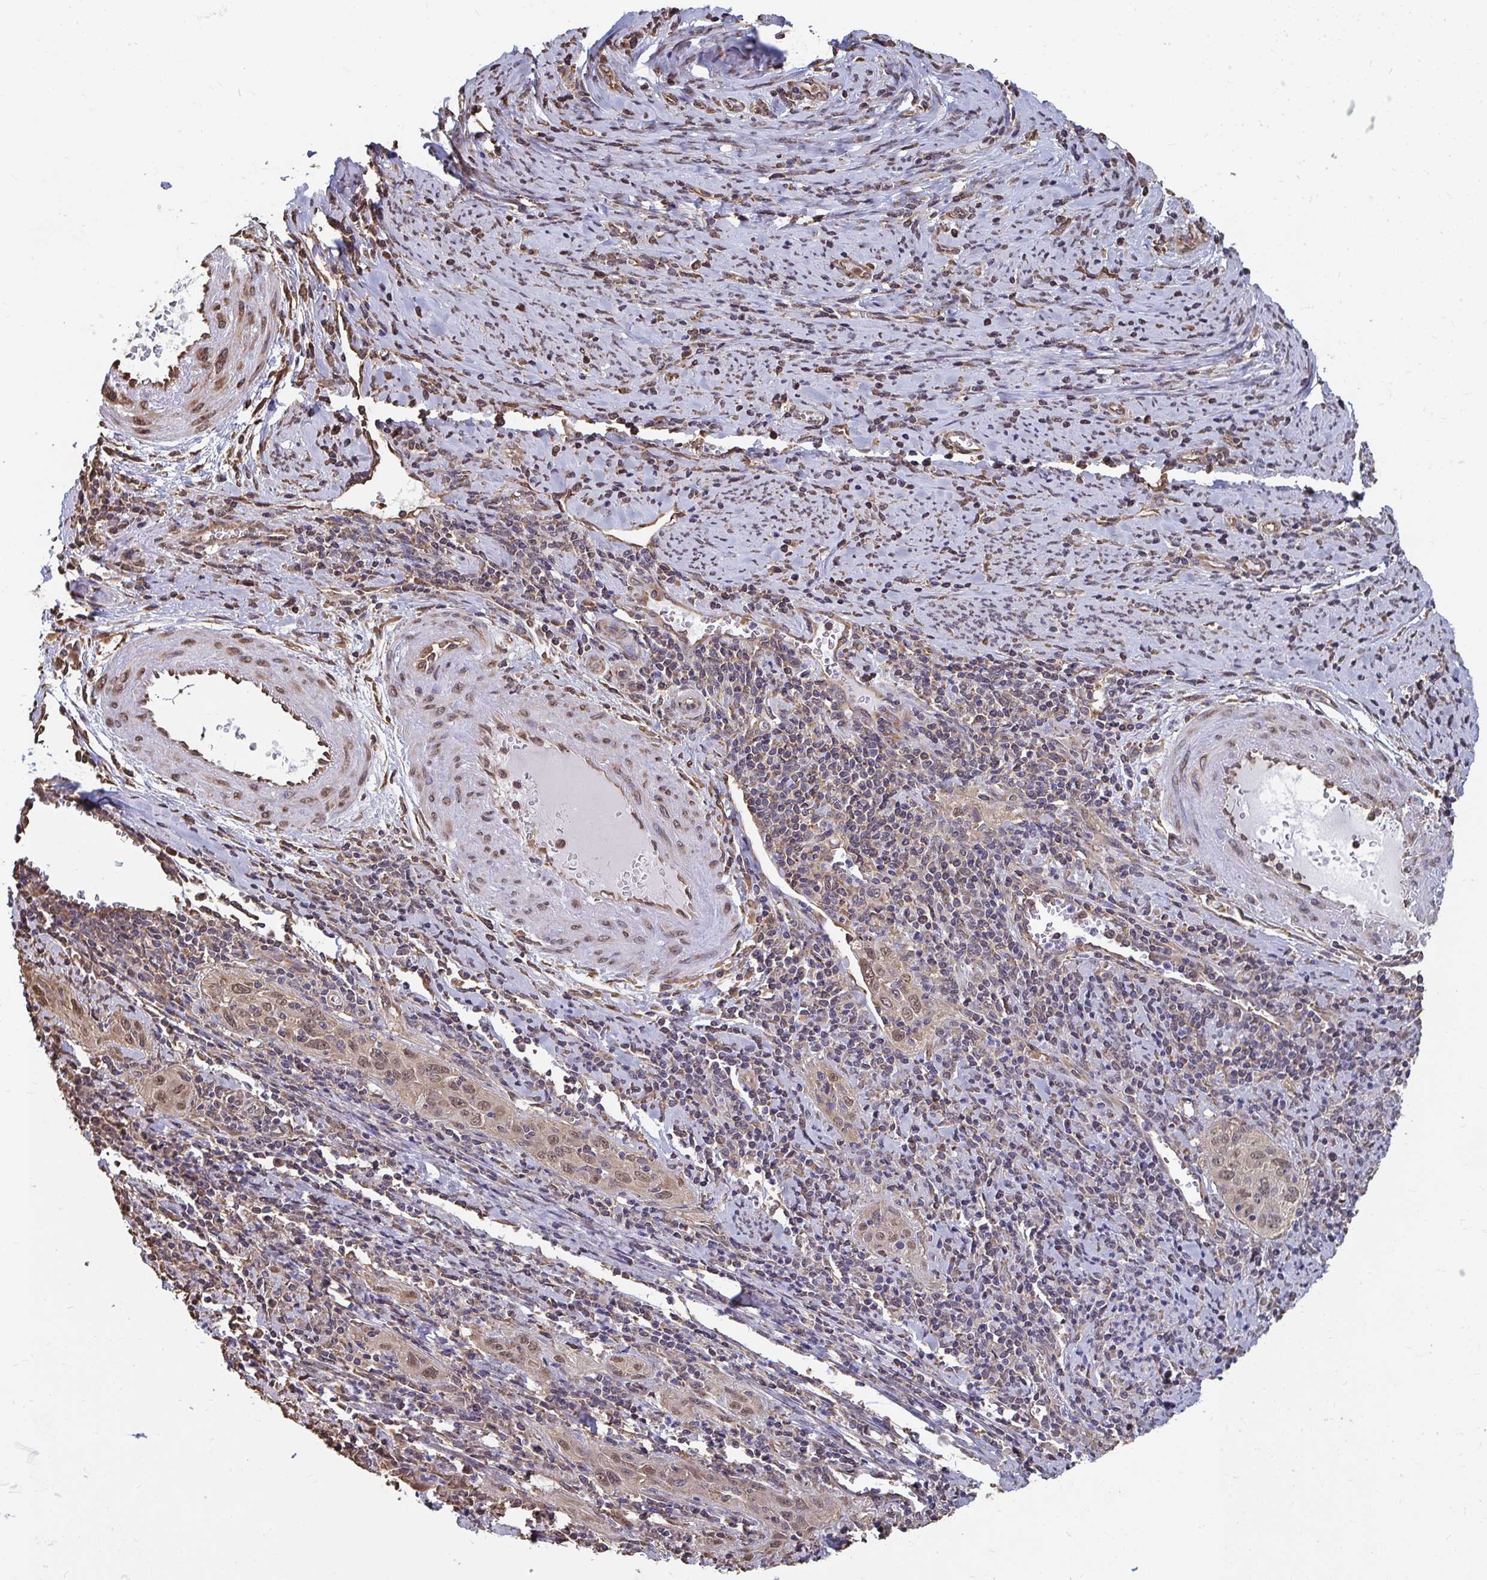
{"staining": {"intensity": "moderate", "quantity": ">75%", "location": "nuclear"}, "tissue": "cervical cancer", "cell_type": "Tumor cells", "image_type": "cancer", "snomed": [{"axis": "morphology", "description": "Squamous cell carcinoma, NOS"}, {"axis": "topography", "description": "Cervix"}], "caption": "A brown stain shows moderate nuclear expression of a protein in cervical cancer (squamous cell carcinoma) tumor cells. (Stains: DAB in brown, nuclei in blue, Microscopy: brightfield microscopy at high magnification).", "gene": "SYNCRIP", "patient": {"sex": "female", "age": 57}}